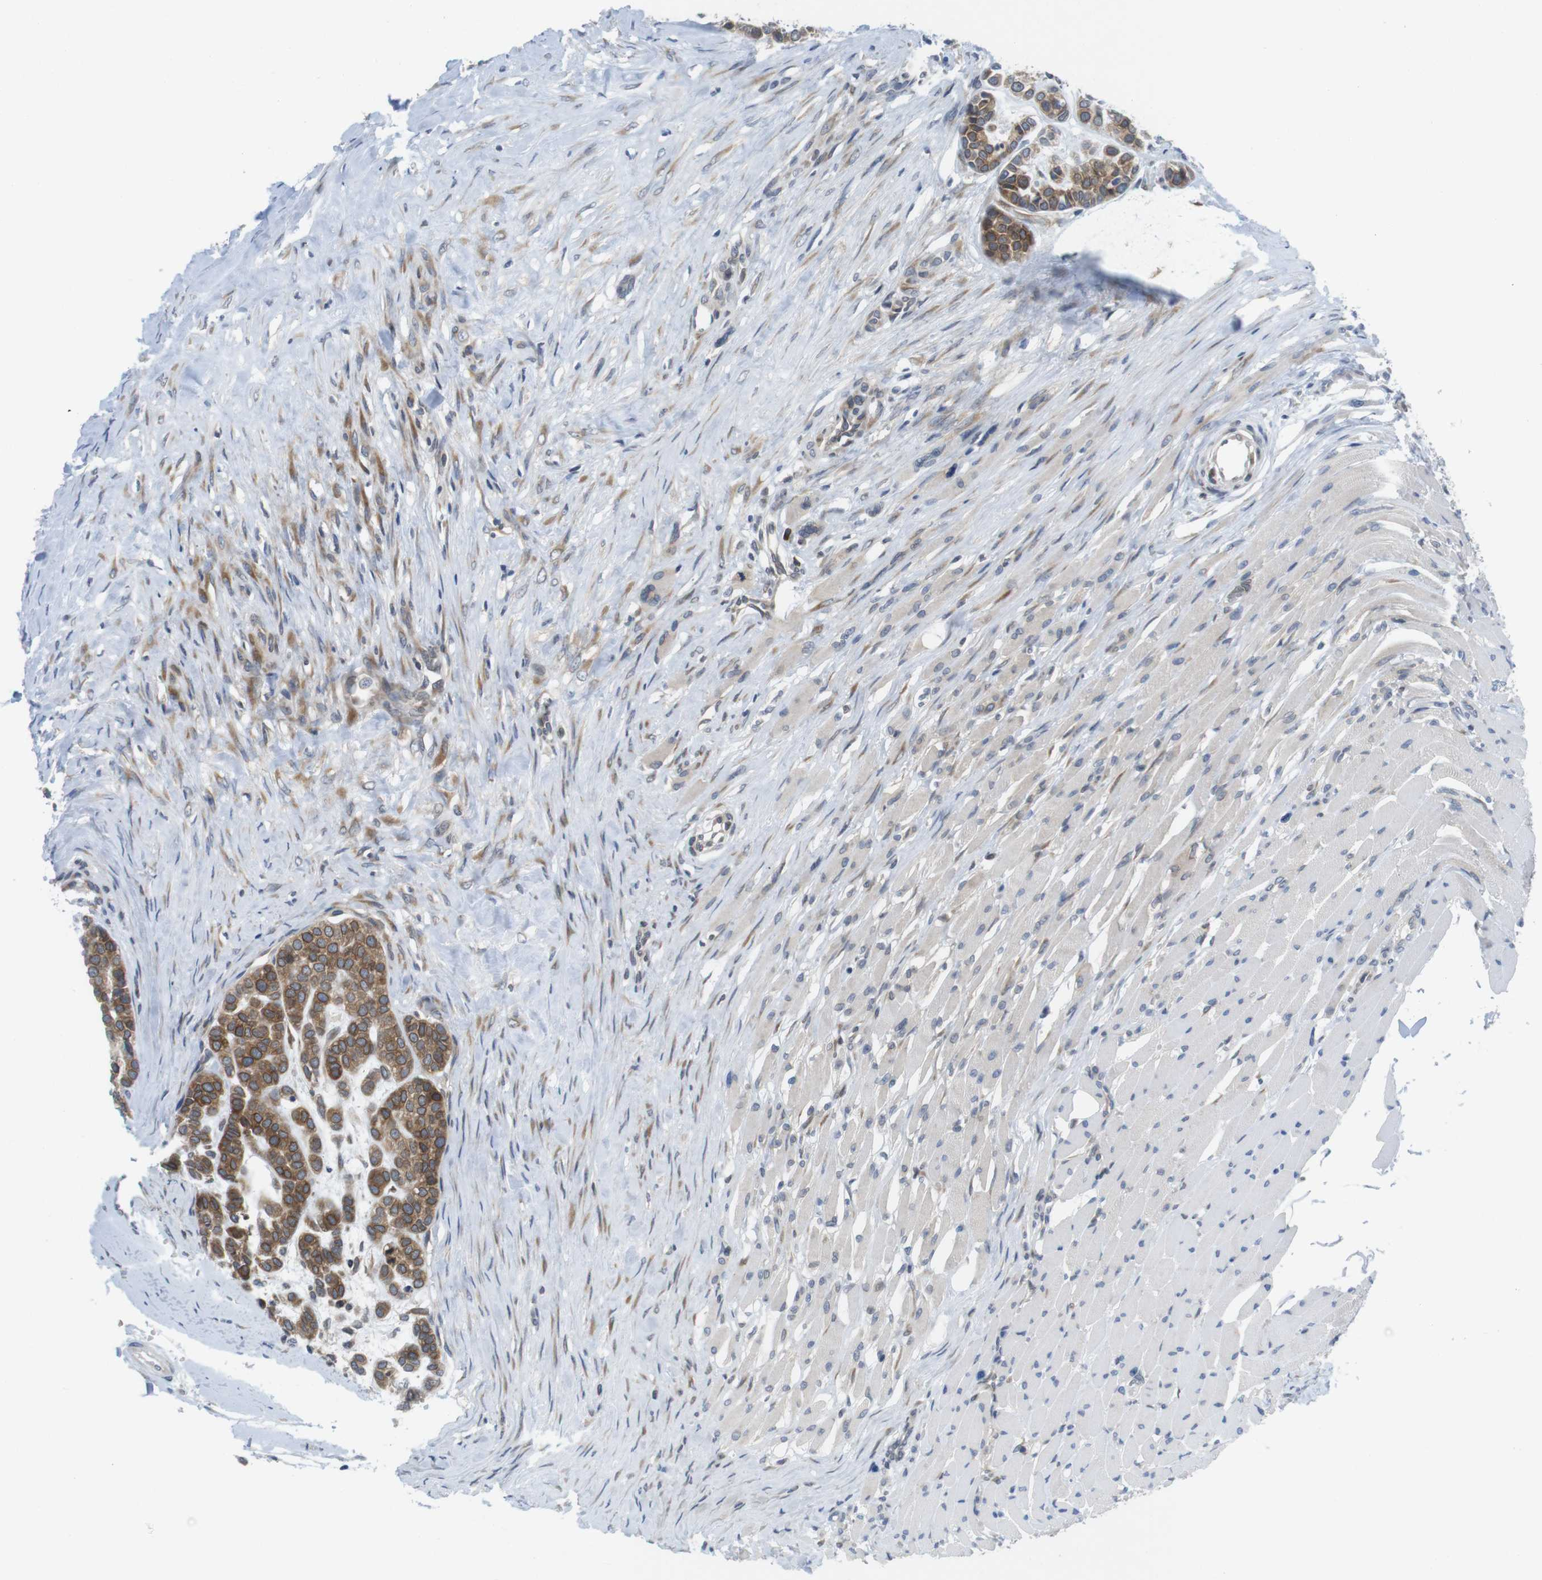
{"staining": {"intensity": "moderate", "quantity": "25%-75%", "location": "cytoplasmic/membranous"}, "tissue": "head and neck cancer", "cell_type": "Tumor cells", "image_type": "cancer", "snomed": [{"axis": "morphology", "description": "Adenocarcinoma, NOS"}, {"axis": "morphology", "description": "Adenoma, NOS"}, {"axis": "topography", "description": "Head-Neck"}], "caption": "Head and neck cancer tissue demonstrates moderate cytoplasmic/membranous staining in about 25%-75% of tumor cells, visualized by immunohistochemistry.", "gene": "ERGIC3", "patient": {"sex": "female", "age": 55}}